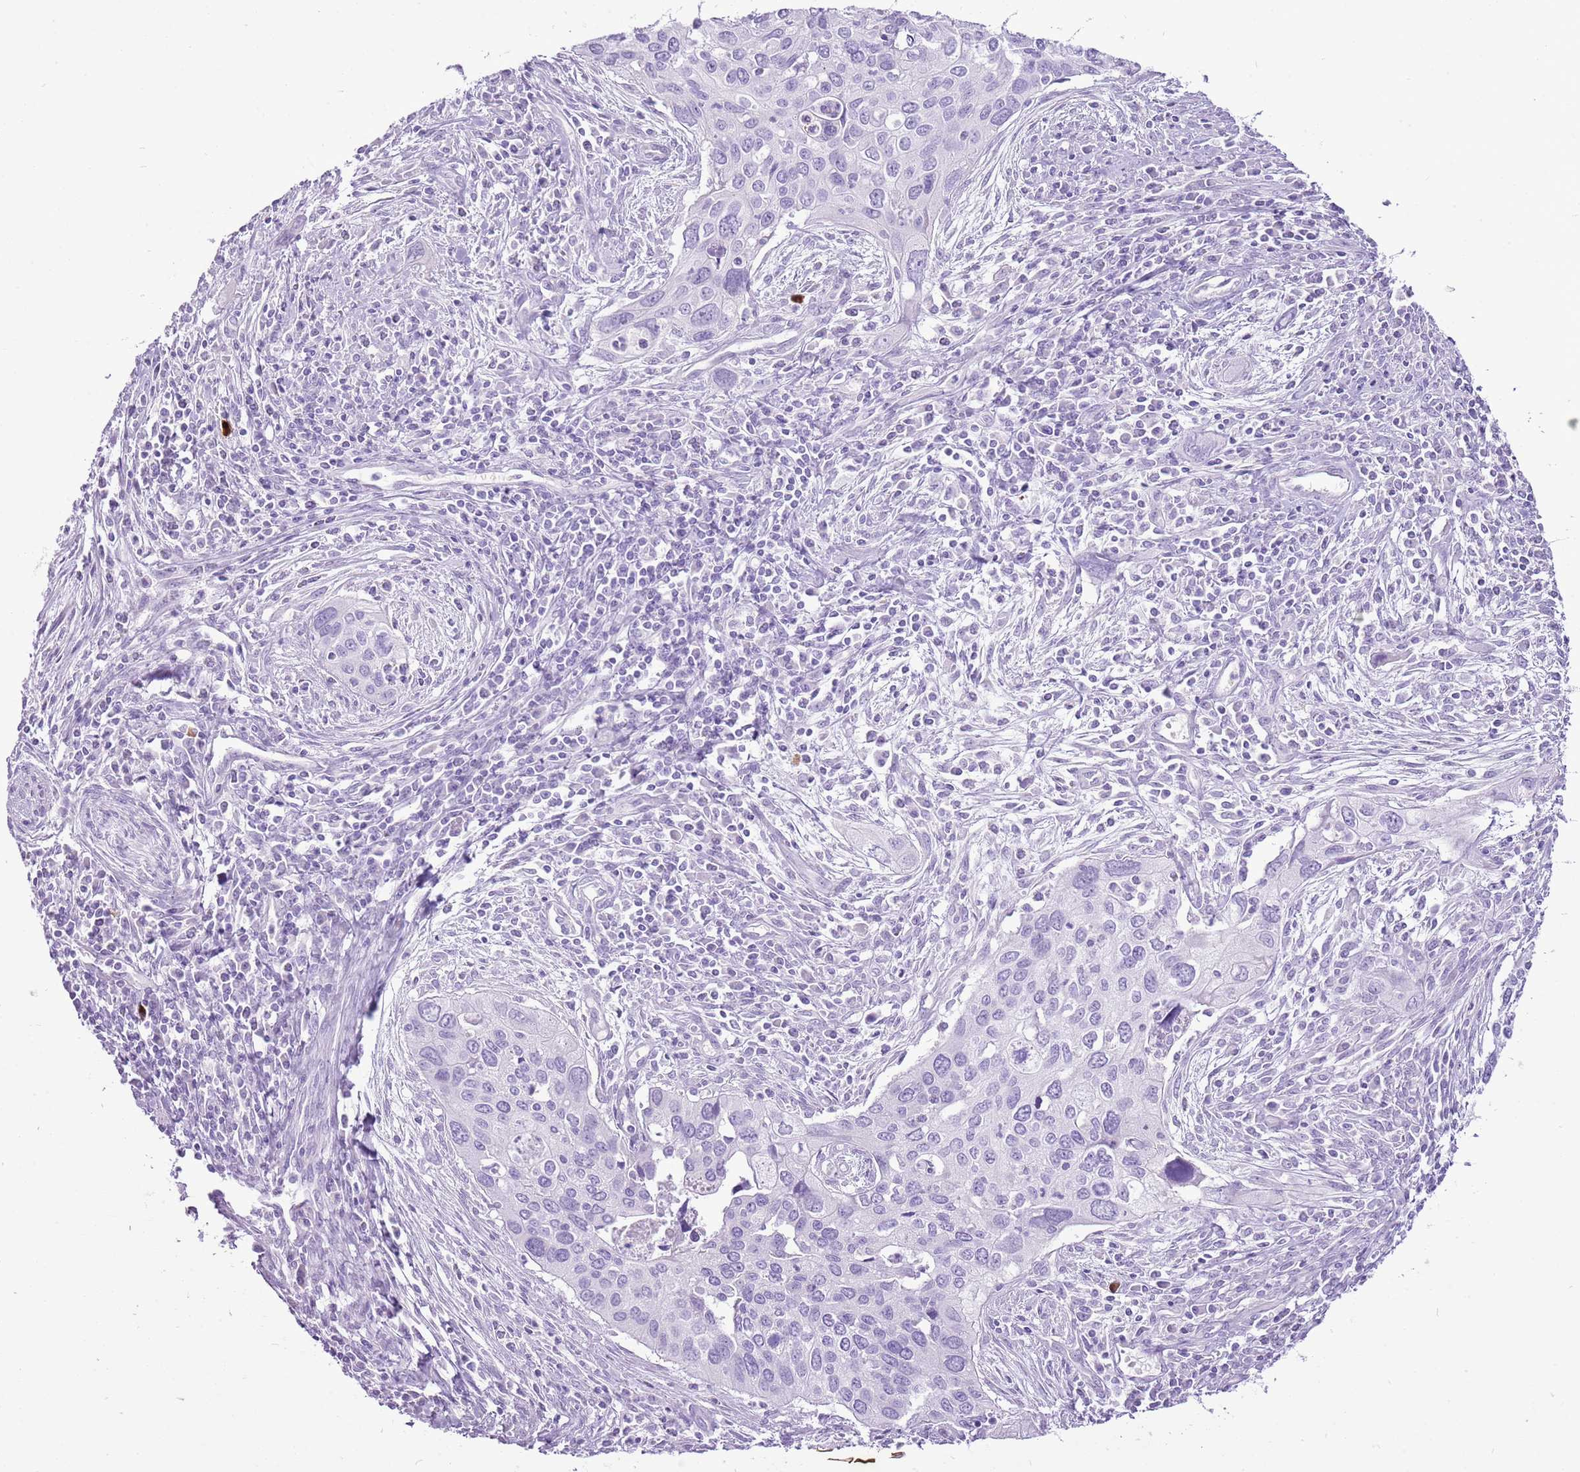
{"staining": {"intensity": "negative", "quantity": "none", "location": "none"}, "tissue": "cervical cancer", "cell_type": "Tumor cells", "image_type": "cancer", "snomed": [{"axis": "morphology", "description": "Squamous cell carcinoma, NOS"}, {"axis": "topography", "description": "Cervix"}], "caption": "A photomicrograph of squamous cell carcinoma (cervical) stained for a protein reveals no brown staining in tumor cells.", "gene": "CNFN", "patient": {"sex": "female", "age": 55}}